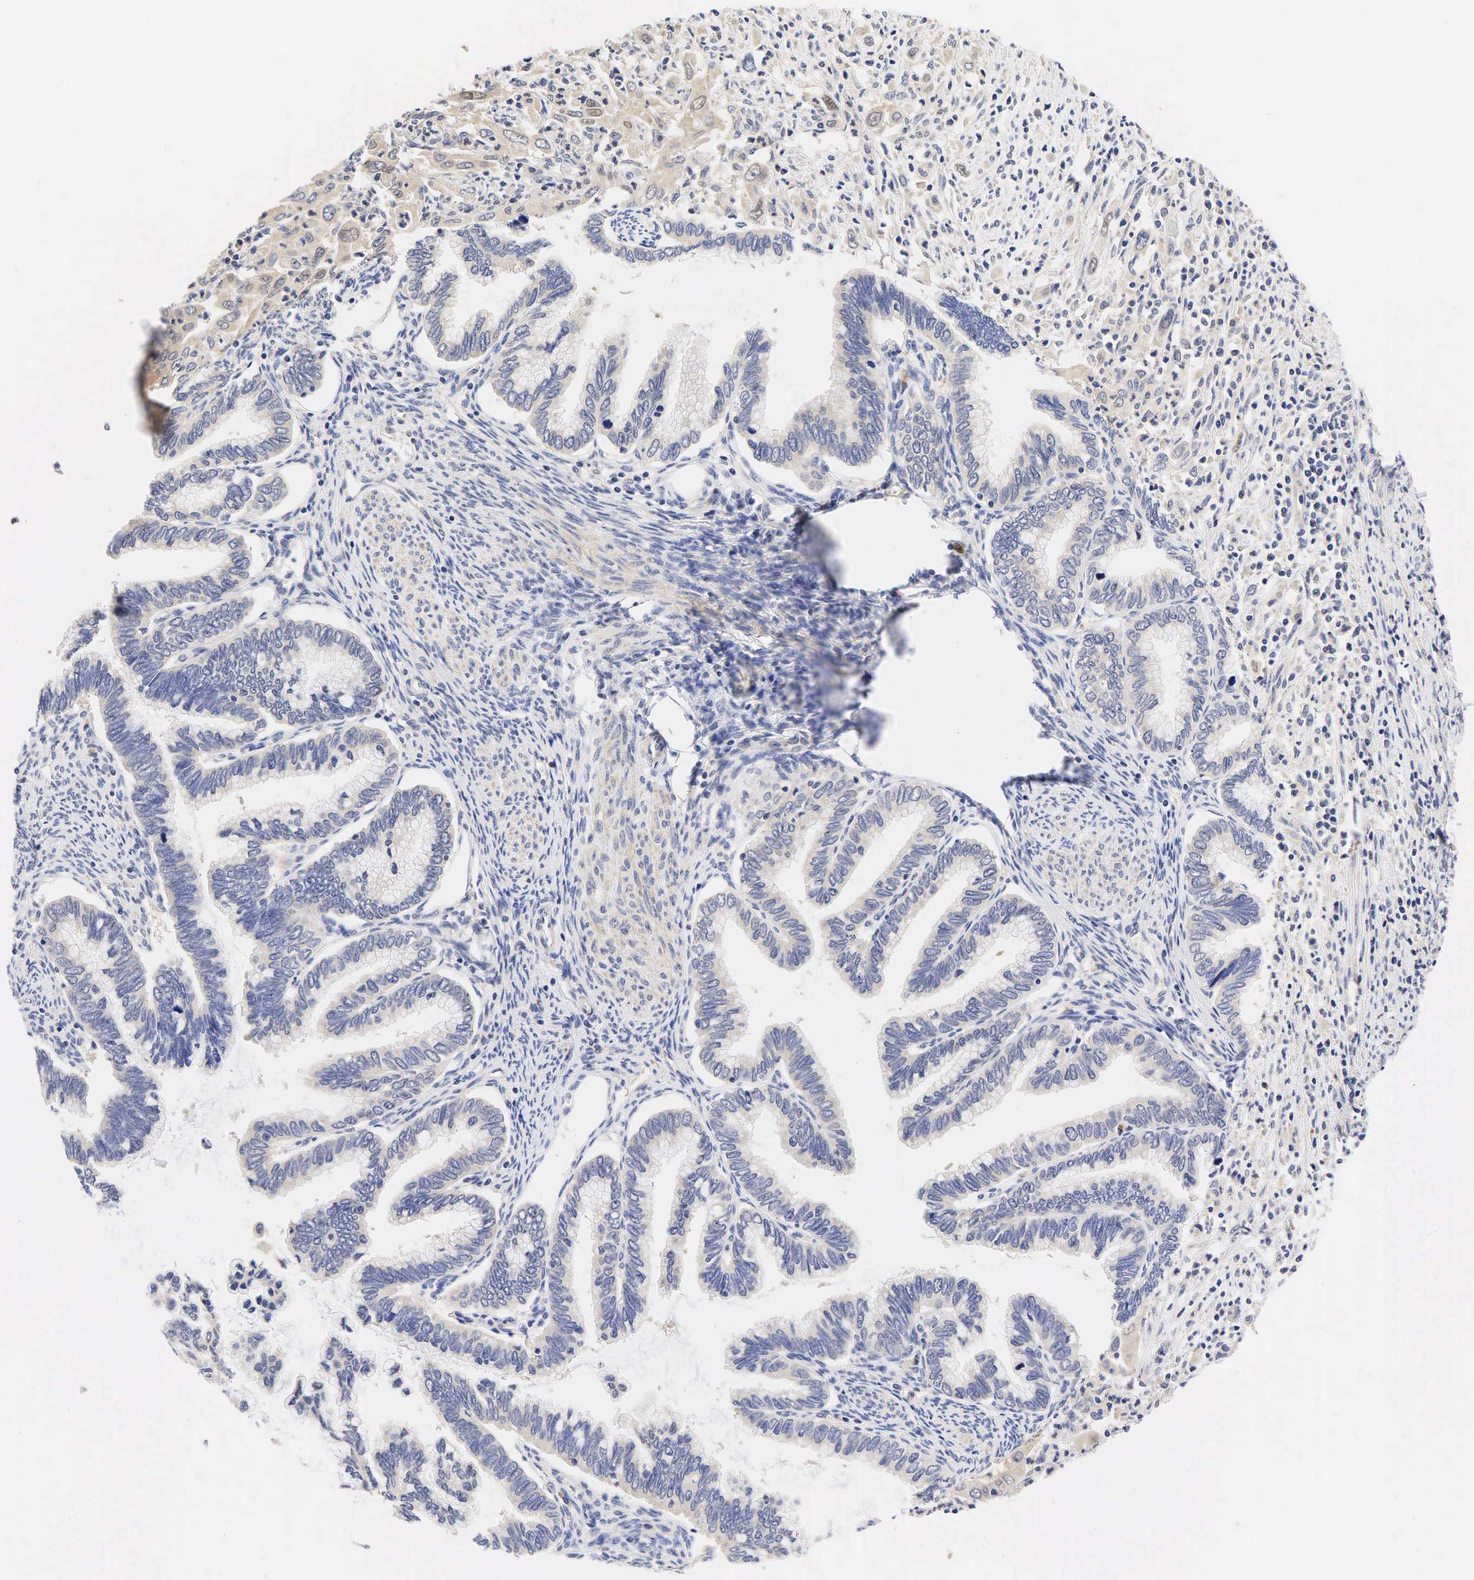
{"staining": {"intensity": "negative", "quantity": "none", "location": "none"}, "tissue": "cervical cancer", "cell_type": "Tumor cells", "image_type": "cancer", "snomed": [{"axis": "morphology", "description": "Adenocarcinoma, NOS"}, {"axis": "topography", "description": "Cervix"}], "caption": "Immunohistochemistry (IHC) micrograph of neoplastic tissue: human cervical cancer (adenocarcinoma) stained with DAB (3,3'-diaminobenzidine) exhibits no significant protein expression in tumor cells.", "gene": "CCND1", "patient": {"sex": "female", "age": 49}}